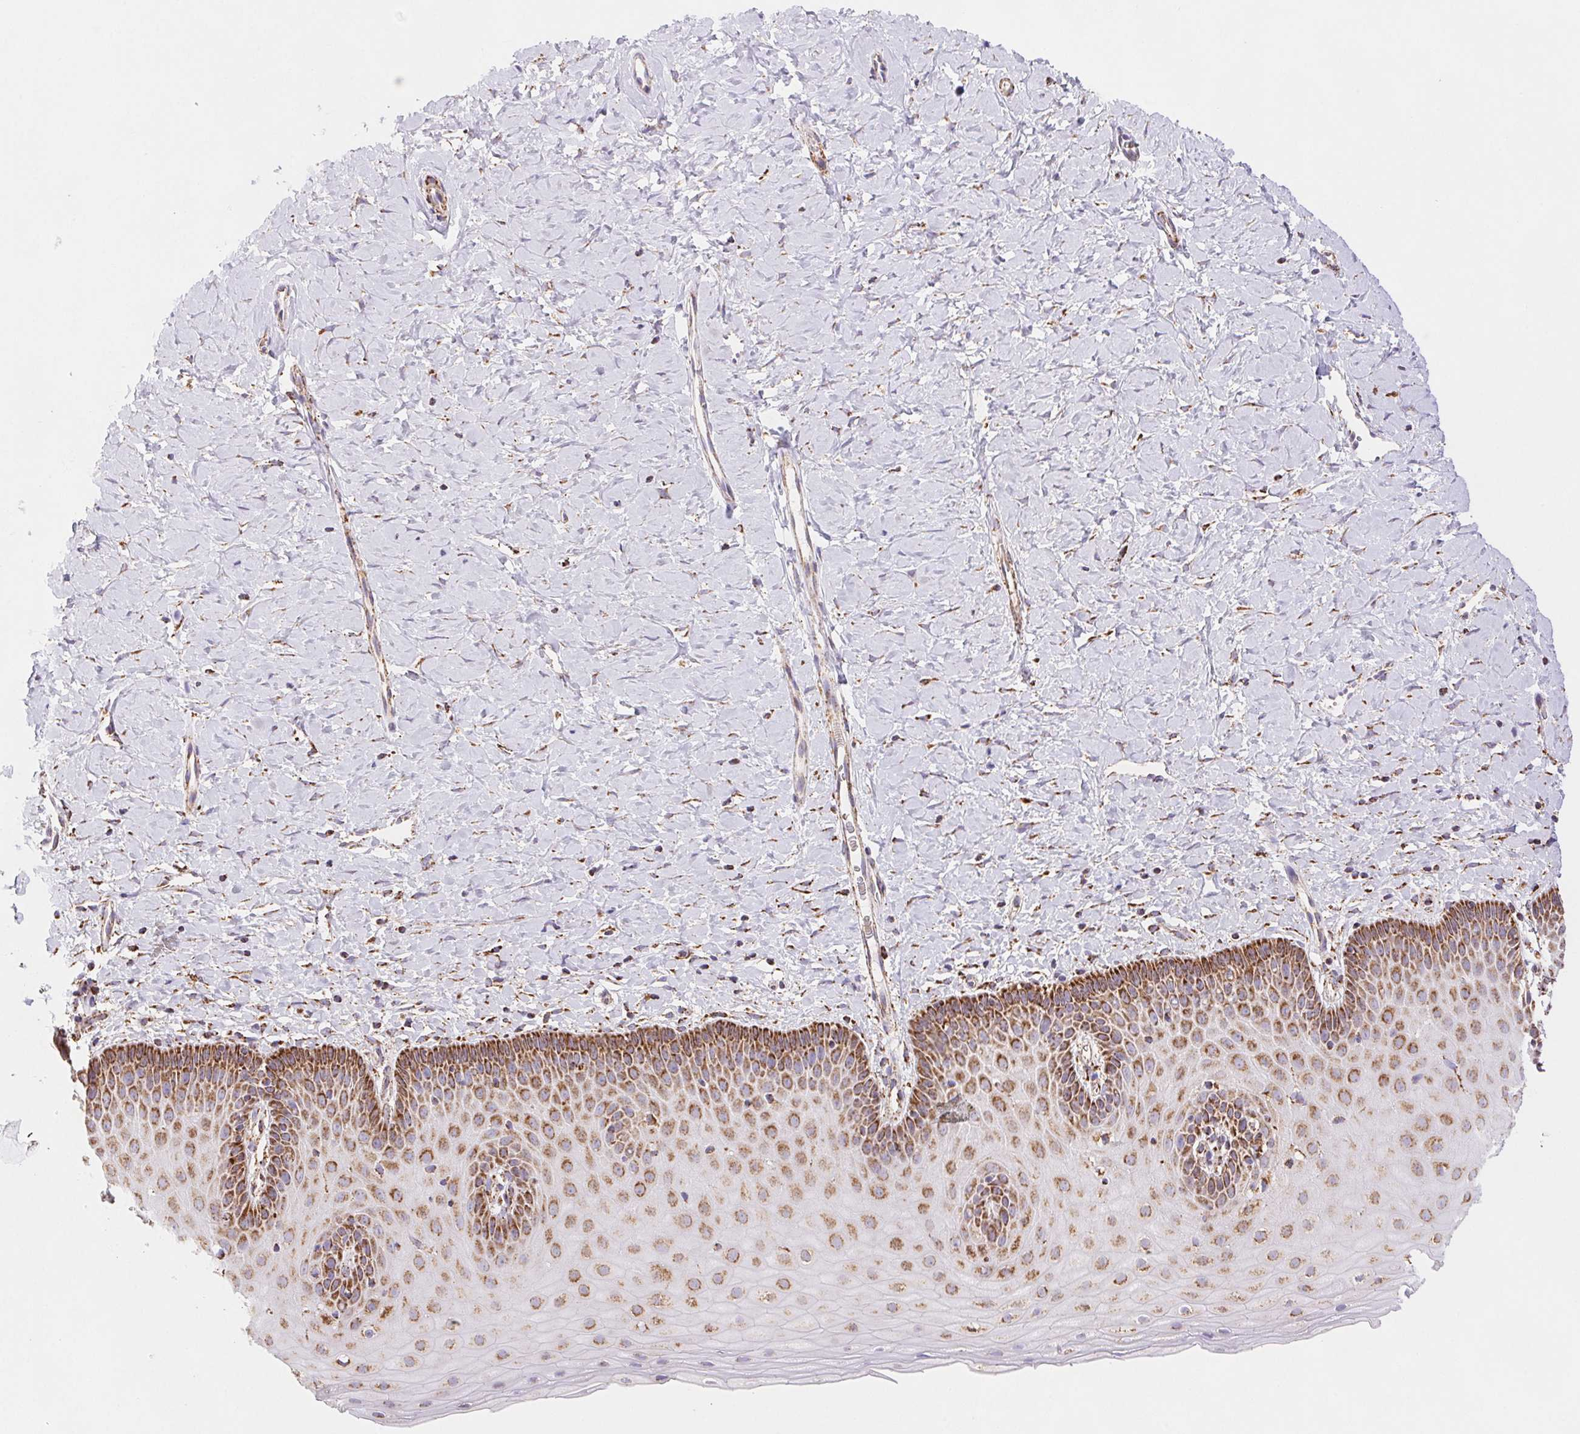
{"staining": {"intensity": "moderate", "quantity": ">75%", "location": "cytoplasmic/membranous"}, "tissue": "cervix", "cell_type": "Glandular cells", "image_type": "normal", "snomed": [{"axis": "morphology", "description": "Normal tissue, NOS"}, {"axis": "topography", "description": "Cervix"}], "caption": "IHC histopathology image of normal cervix: human cervix stained using immunohistochemistry reveals medium levels of moderate protein expression localized specifically in the cytoplasmic/membranous of glandular cells, appearing as a cytoplasmic/membranous brown color.", "gene": "NIPSNAP2", "patient": {"sex": "female", "age": 37}}